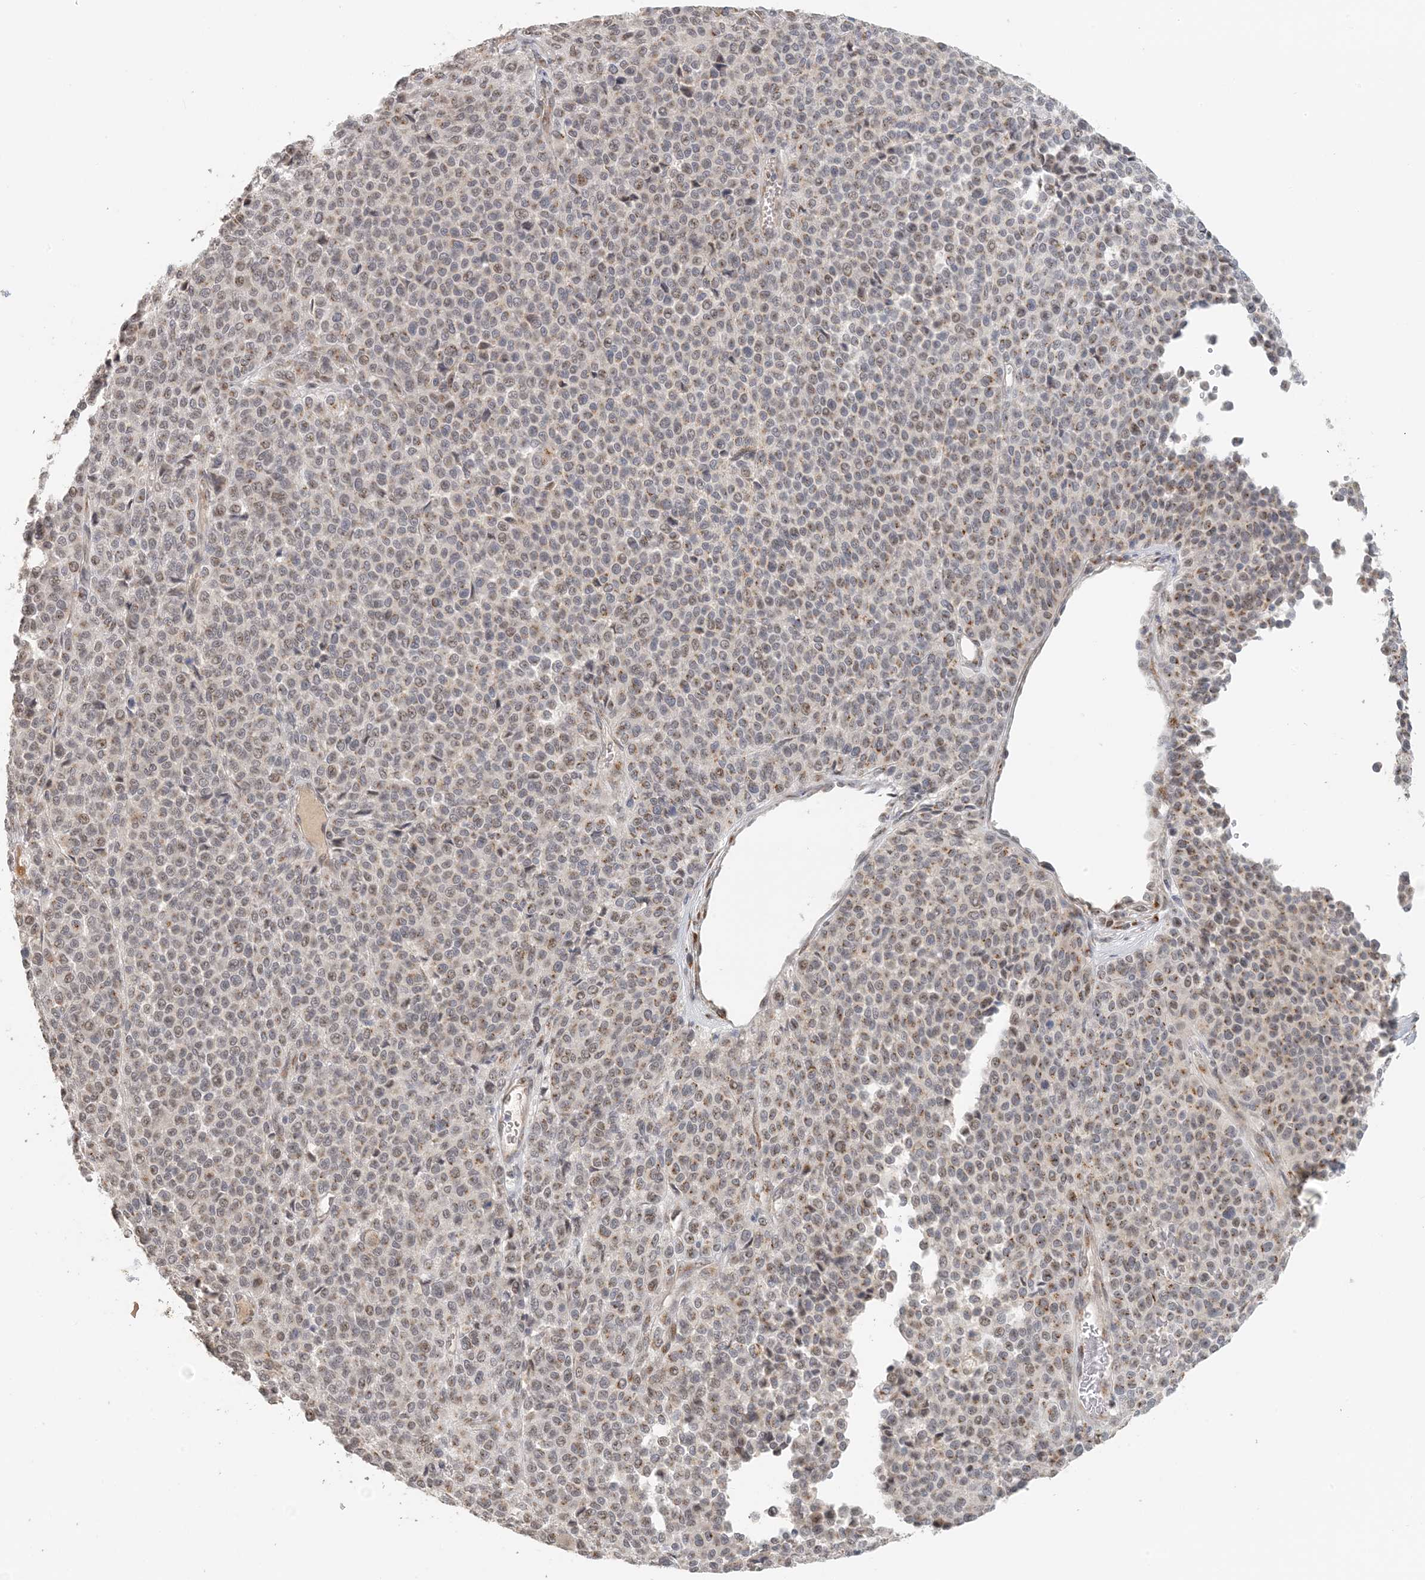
{"staining": {"intensity": "weak", "quantity": "25%-75%", "location": "cytoplasmic/membranous"}, "tissue": "melanoma", "cell_type": "Tumor cells", "image_type": "cancer", "snomed": [{"axis": "morphology", "description": "Malignant melanoma, Metastatic site"}, {"axis": "topography", "description": "Pancreas"}], "caption": "Protein expression analysis of malignant melanoma (metastatic site) shows weak cytoplasmic/membranous expression in about 25%-75% of tumor cells. (Brightfield microscopy of DAB IHC at high magnification).", "gene": "ZCCHC4", "patient": {"sex": "female", "age": 30}}